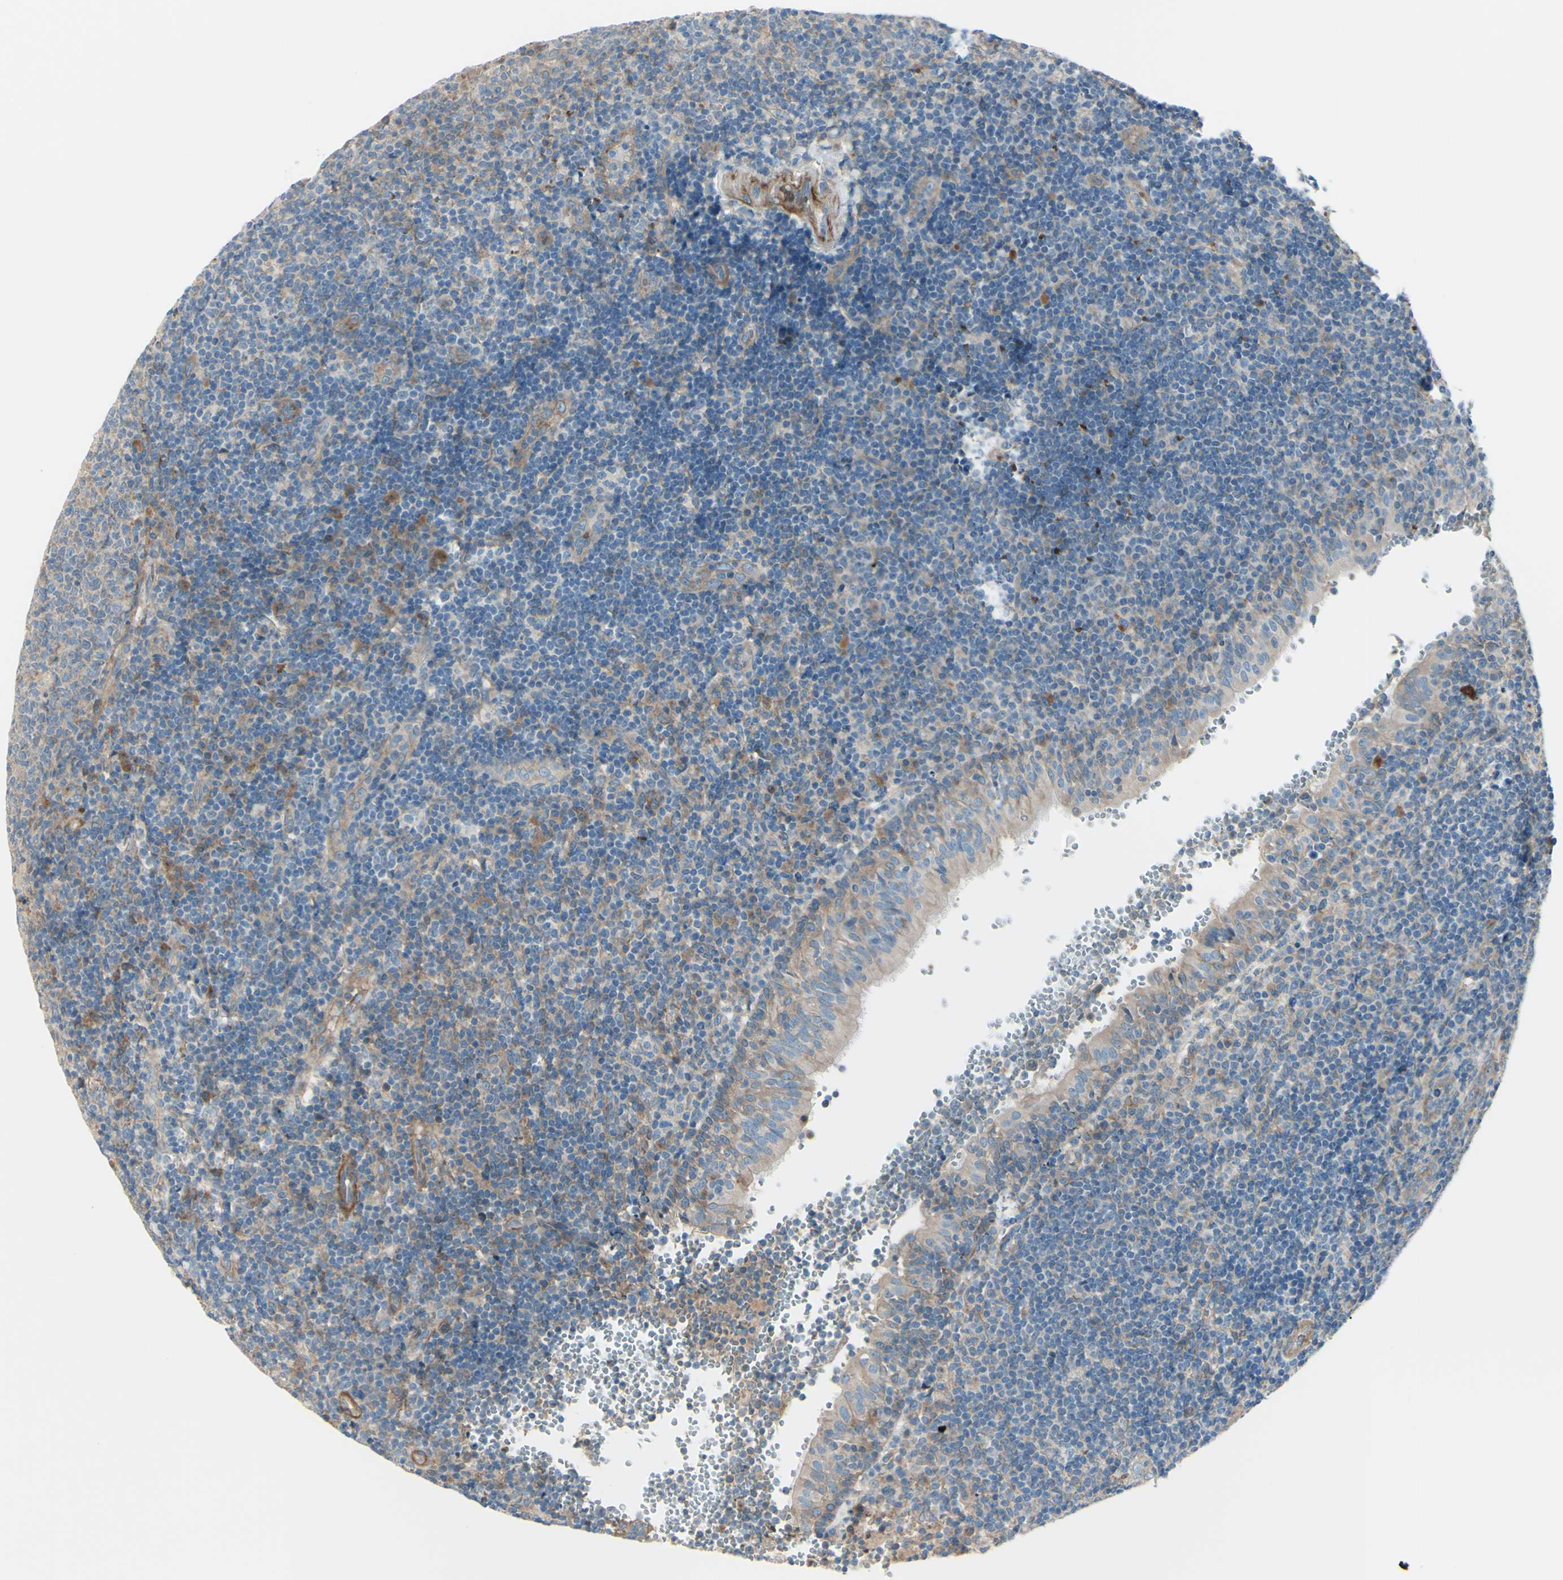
{"staining": {"intensity": "moderate", "quantity": ">75%", "location": "cytoplasmic/membranous"}, "tissue": "tonsil", "cell_type": "Germinal center cells", "image_type": "normal", "snomed": [{"axis": "morphology", "description": "Normal tissue, NOS"}, {"axis": "topography", "description": "Tonsil"}], "caption": "Immunohistochemistry (IHC) (DAB) staining of unremarkable human tonsil demonstrates moderate cytoplasmic/membranous protein positivity in approximately >75% of germinal center cells.", "gene": "PCDHGA10", "patient": {"sex": "female", "age": 40}}